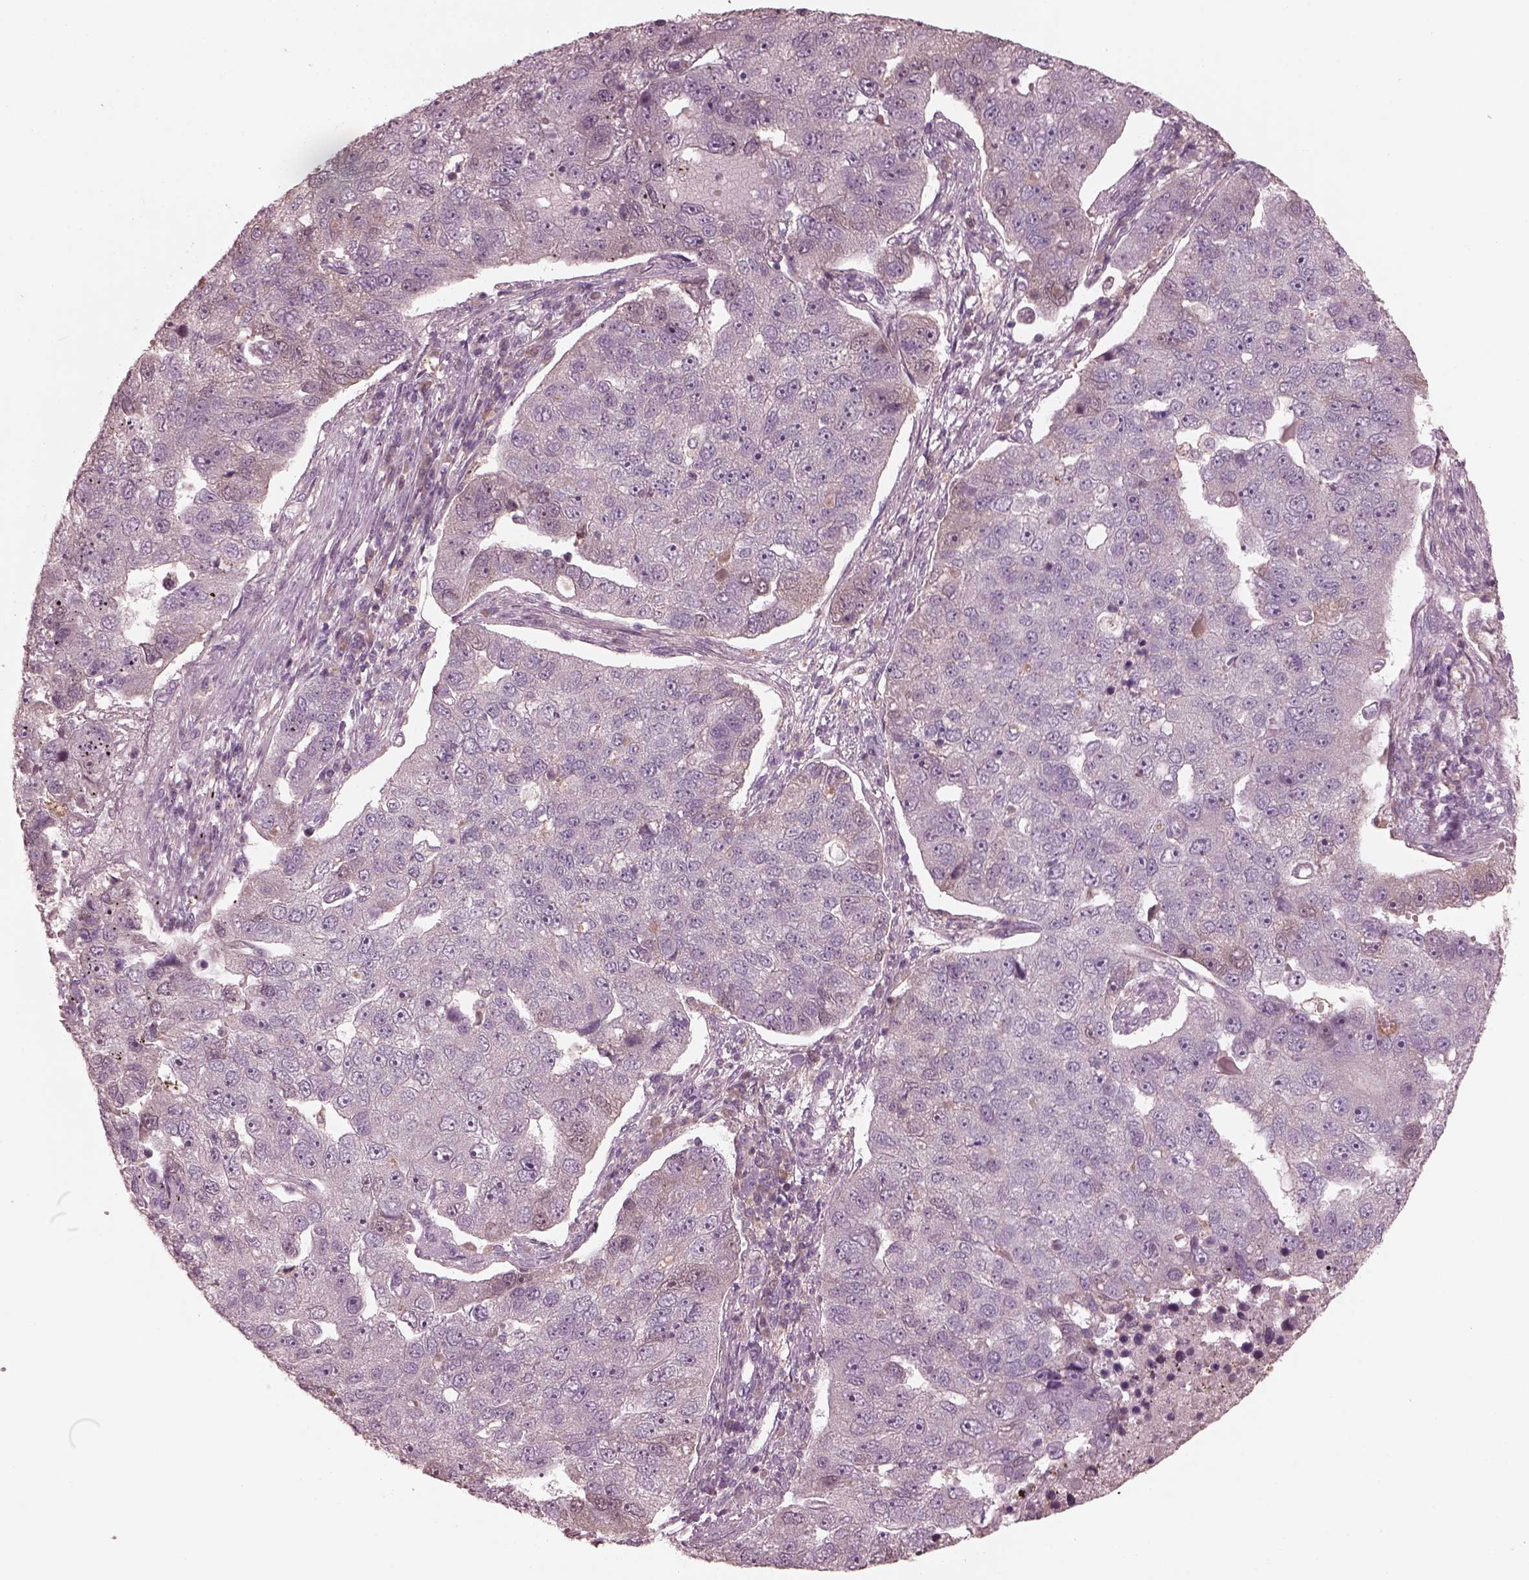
{"staining": {"intensity": "negative", "quantity": "none", "location": "none"}, "tissue": "pancreatic cancer", "cell_type": "Tumor cells", "image_type": "cancer", "snomed": [{"axis": "morphology", "description": "Adenocarcinoma, NOS"}, {"axis": "topography", "description": "Pancreas"}], "caption": "There is no significant staining in tumor cells of adenocarcinoma (pancreatic). (DAB (3,3'-diaminobenzidine) immunohistochemistry with hematoxylin counter stain).", "gene": "VWA5B1", "patient": {"sex": "female", "age": 61}}